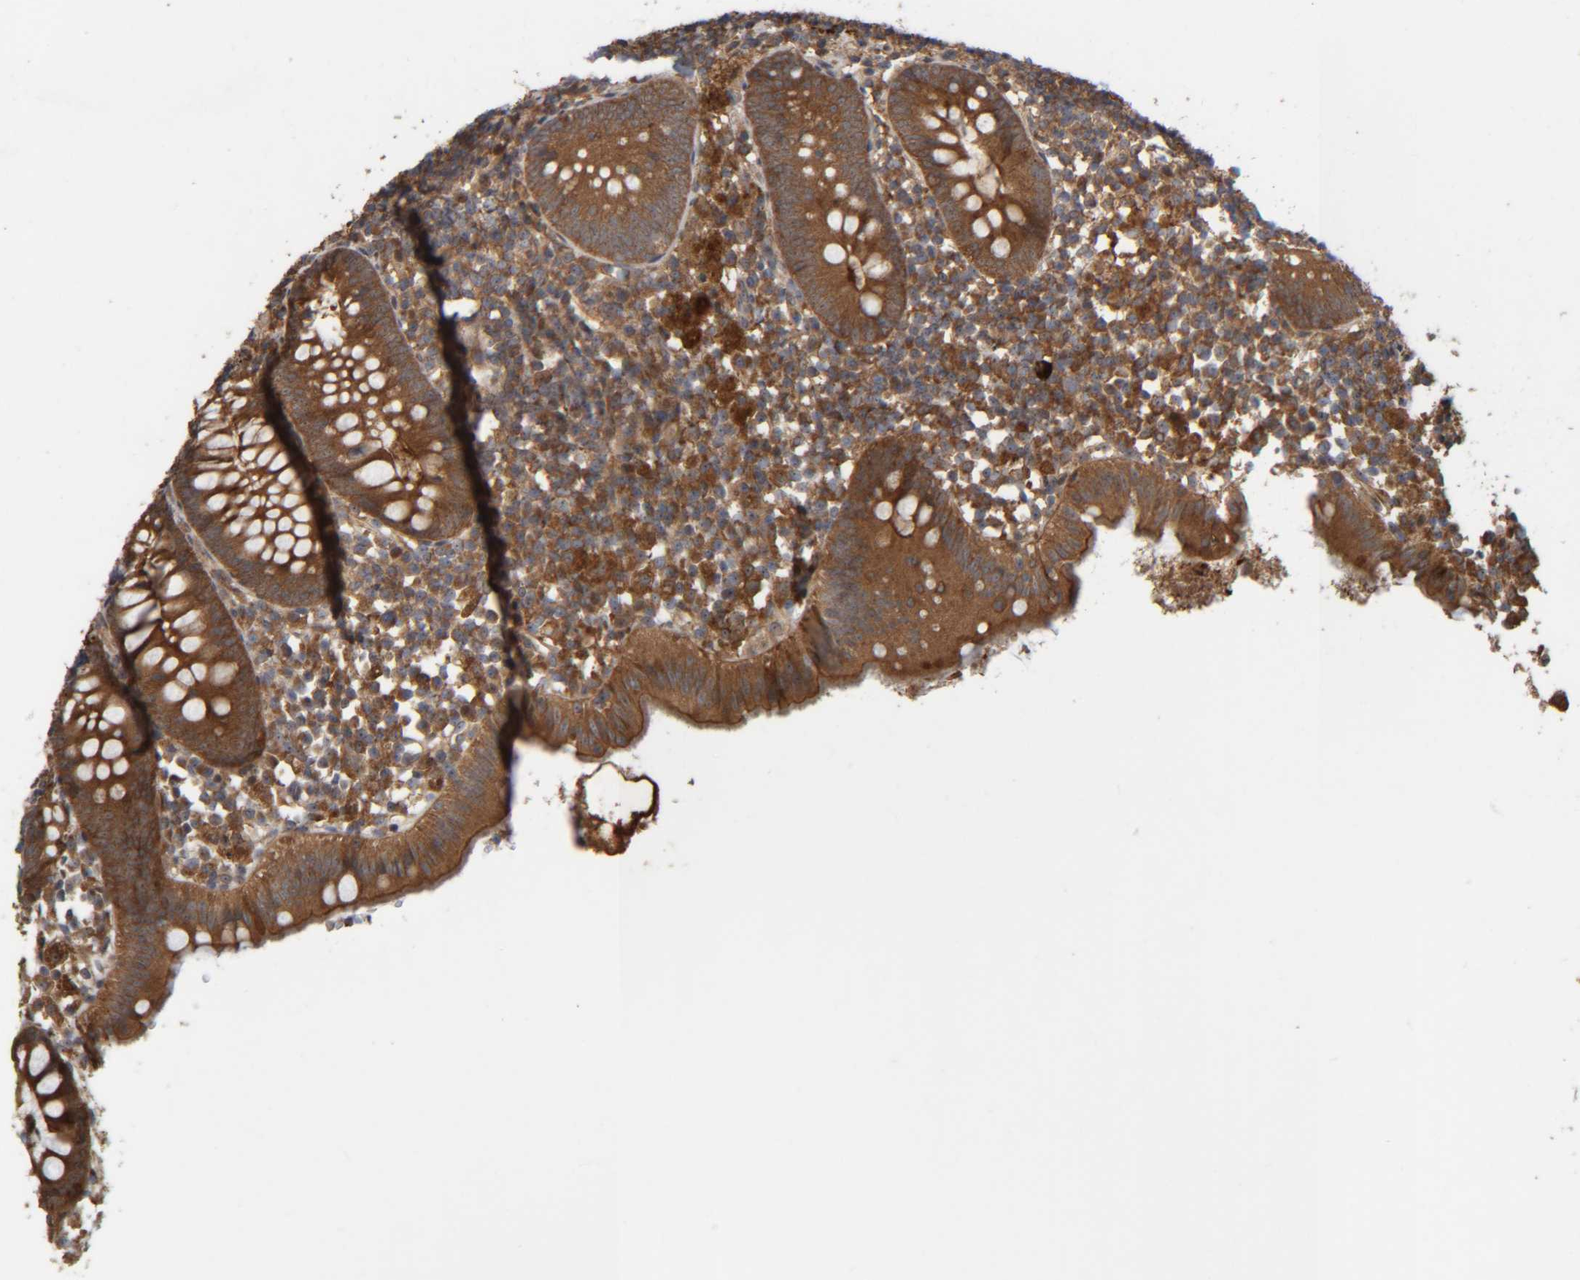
{"staining": {"intensity": "strong", "quantity": ">75%", "location": "cytoplasmic/membranous"}, "tissue": "appendix", "cell_type": "Glandular cells", "image_type": "normal", "snomed": [{"axis": "morphology", "description": "Normal tissue, NOS"}, {"axis": "topography", "description": "Appendix"}], "caption": "The immunohistochemical stain highlights strong cytoplasmic/membranous positivity in glandular cells of benign appendix. (Brightfield microscopy of DAB IHC at high magnification).", "gene": "CCDC57", "patient": {"sex": "female", "age": 20}}